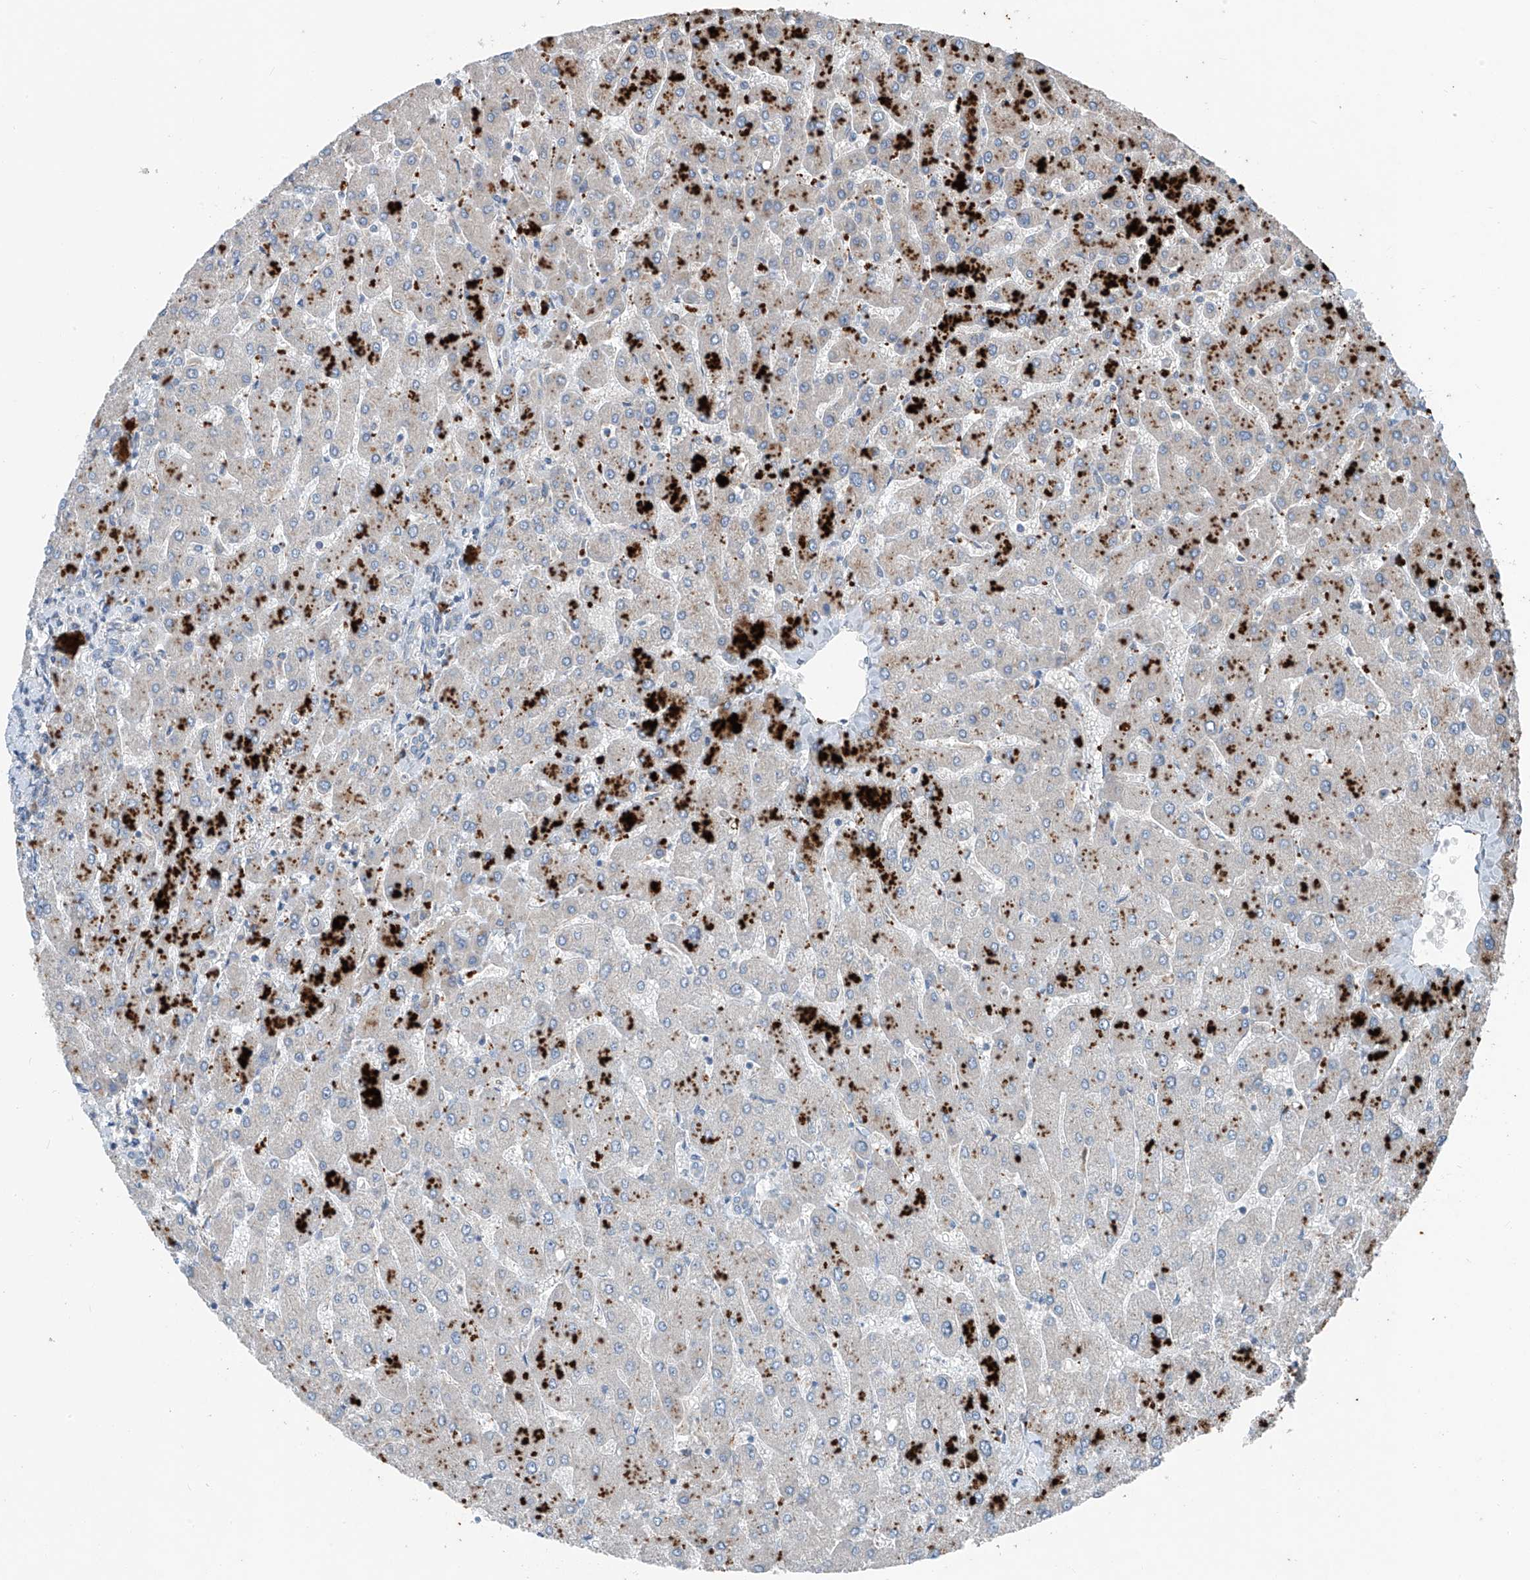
{"staining": {"intensity": "negative", "quantity": "none", "location": "none"}, "tissue": "liver", "cell_type": "Cholangiocytes", "image_type": "normal", "snomed": [{"axis": "morphology", "description": "Normal tissue, NOS"}, {"axis": "topography", "description": "Liver"}], "caption": "Immunohistochemical staining of benign human liver reveals no significant expression in cholangiocytes. Brightfield microscopy of immunohistochemistry (IHC) stained with DAB (3,3'-diaminobenzidine) (brown) and hematoxylin (blue), captured at high magnification.", "gene": "FOXRED2", "patient": {"sex": "male", "age": 55}}